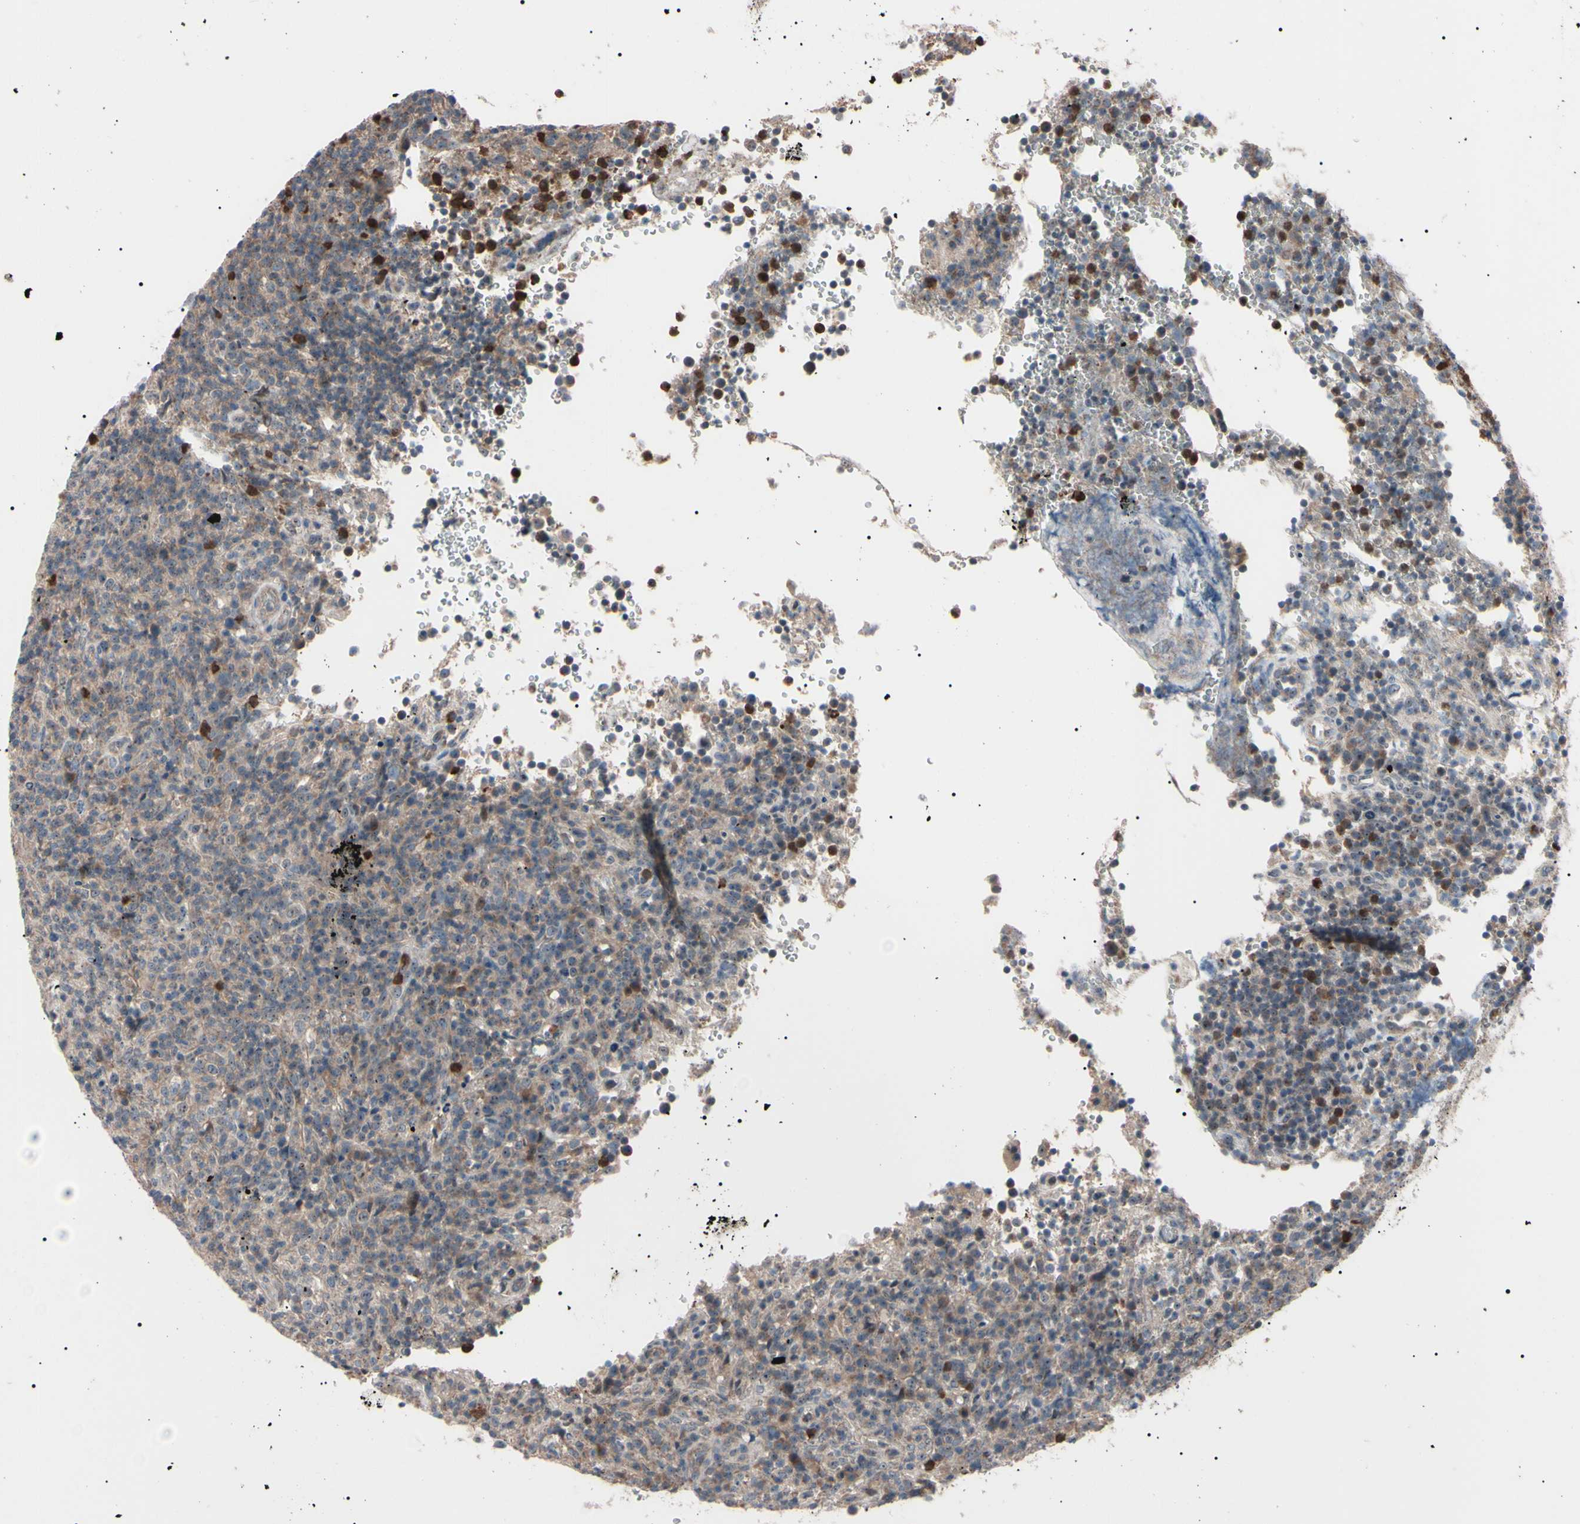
{"staining": {"intensity": "strong", "quantity": "<25%", "location": "cytoplasmic/membranous"}, "tissue": "lymphoma", "cell_type": "Tumor cells", "image_type": "cancer", "snomed": [{"axis": "morphology", "description": "Malignant lymphoma, non-Hodgkin's type, High grade"}, {"axis": "topography", "description": "Lymph node"}], "caption": "Tumor cells reveal medium levels of strong cytoplasmic/membranous expression in about <25% of cells in human high-grade malignant lymphoma, non-Hodgkin's type.", "gene": "TRAF5", "patient": {"sex": "female", "age": 76}}